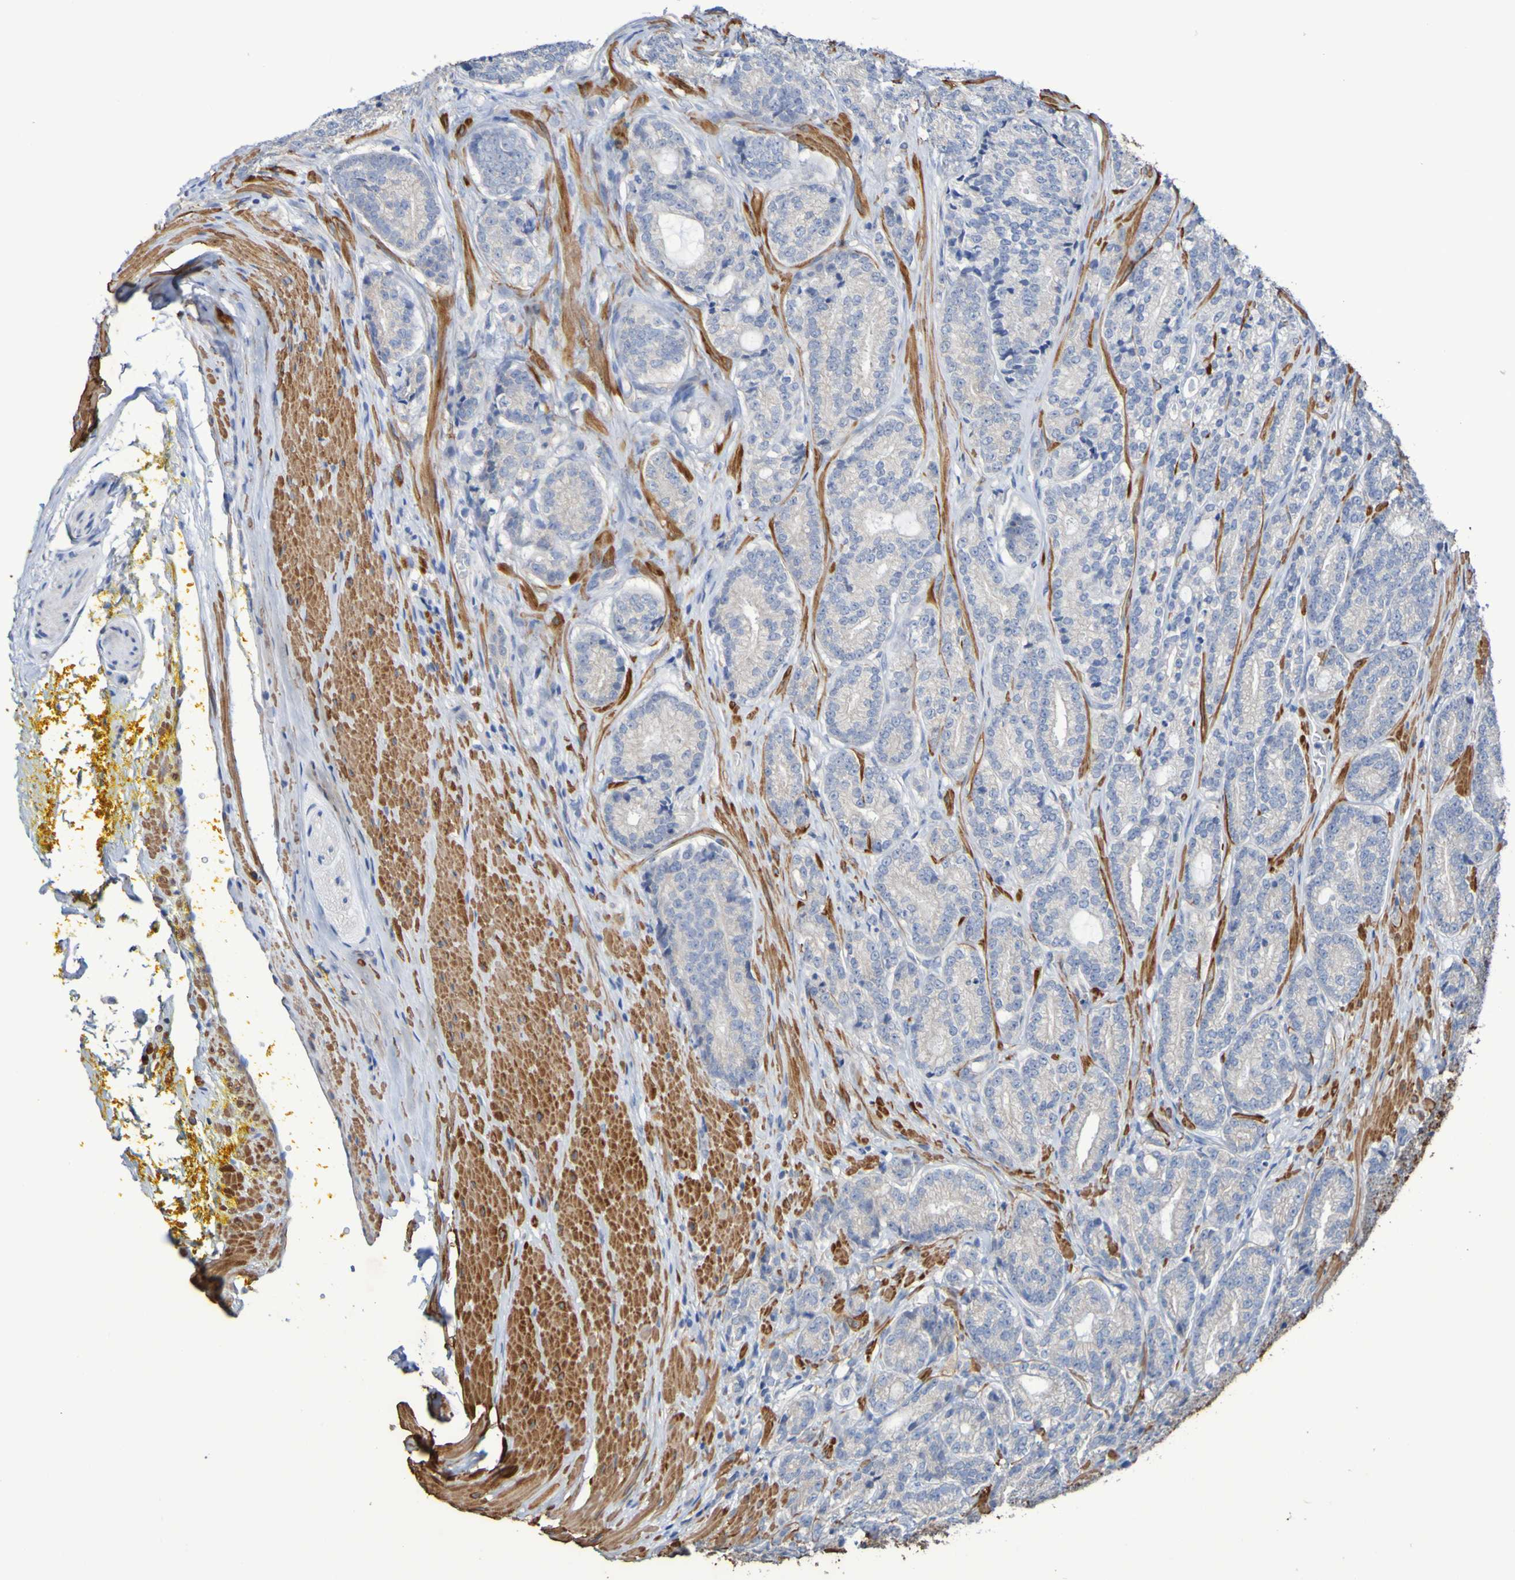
{"staining": {"intensity": "weak", "quantity": ">75%", "location": "cytoplasmic/membranous"}, "tissue": "prostate cancer", "cell_type": "Tumor cells", "image_type": "cancer", "snomed": [{"axis": "morphology", "description": "Adenocarcinoma, High grade"}, {"axis": "topography", "description": "Prostate"}], "caption": "Protein expression analysis of prostate cancer (high-grade adenocarcinoma) displays weak cytoplasmic/membranous positivity in approximately >75% of tumor cells.", "gene": "SRPRB", "patient": {"sex": "male", "age": 61}}